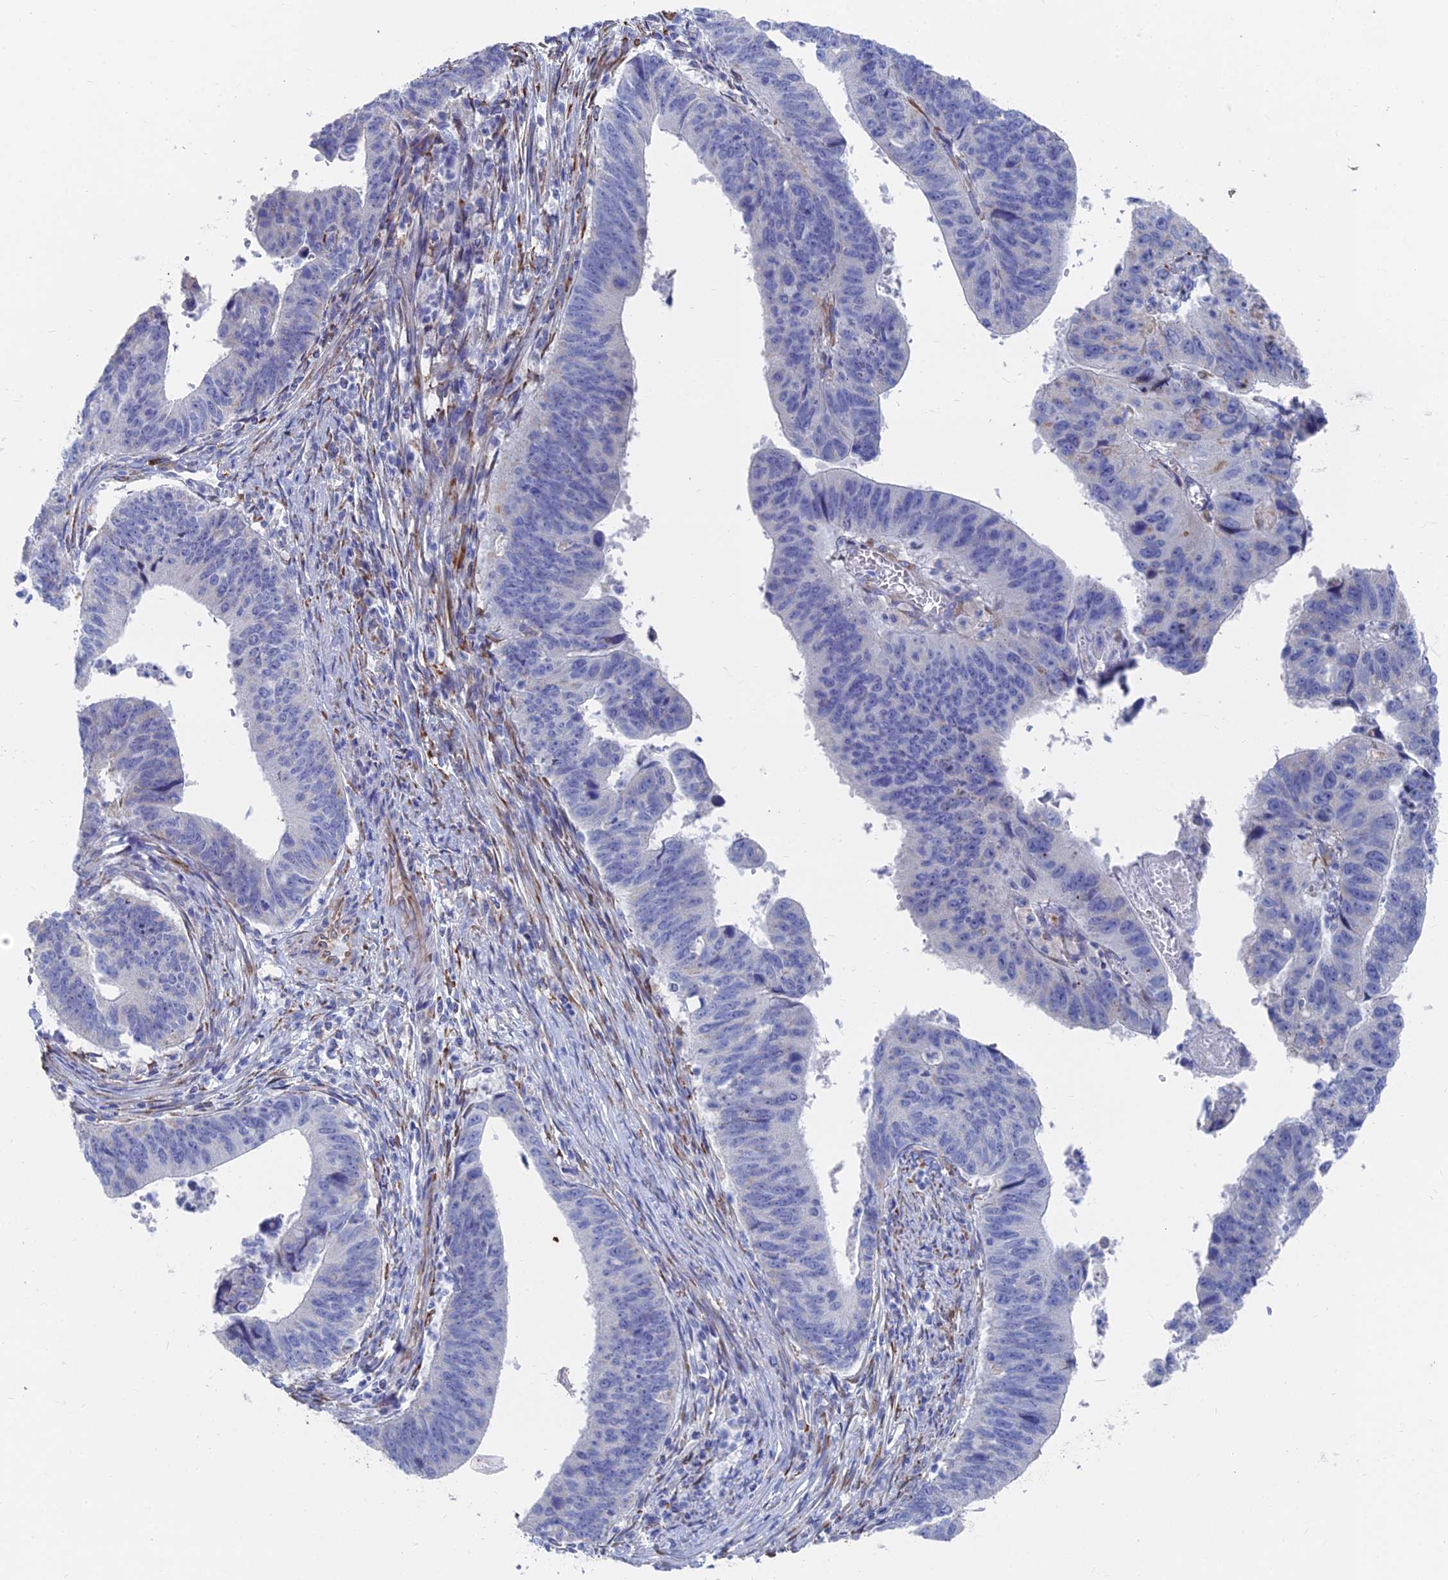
{"staining": {"intensity": "negative", "quantity": "none", "location": "none"}, "tissue": "stomach cancer", "cell_type": "Tumor cells", "image_type": "cancer", "snomed": [{"axis": "morphology", "description": "Adenocarcinoma, NOS"}, {"axis": "topography", "description": "Stomach"}], "caption": "DAB immunohistochemical staining of human stomach cancer (adenocarcinoma) demonstrates no significant positivity in tumor cells.", "gene": "TNNT3", "patient": {"sex": "male", "age": 59}}